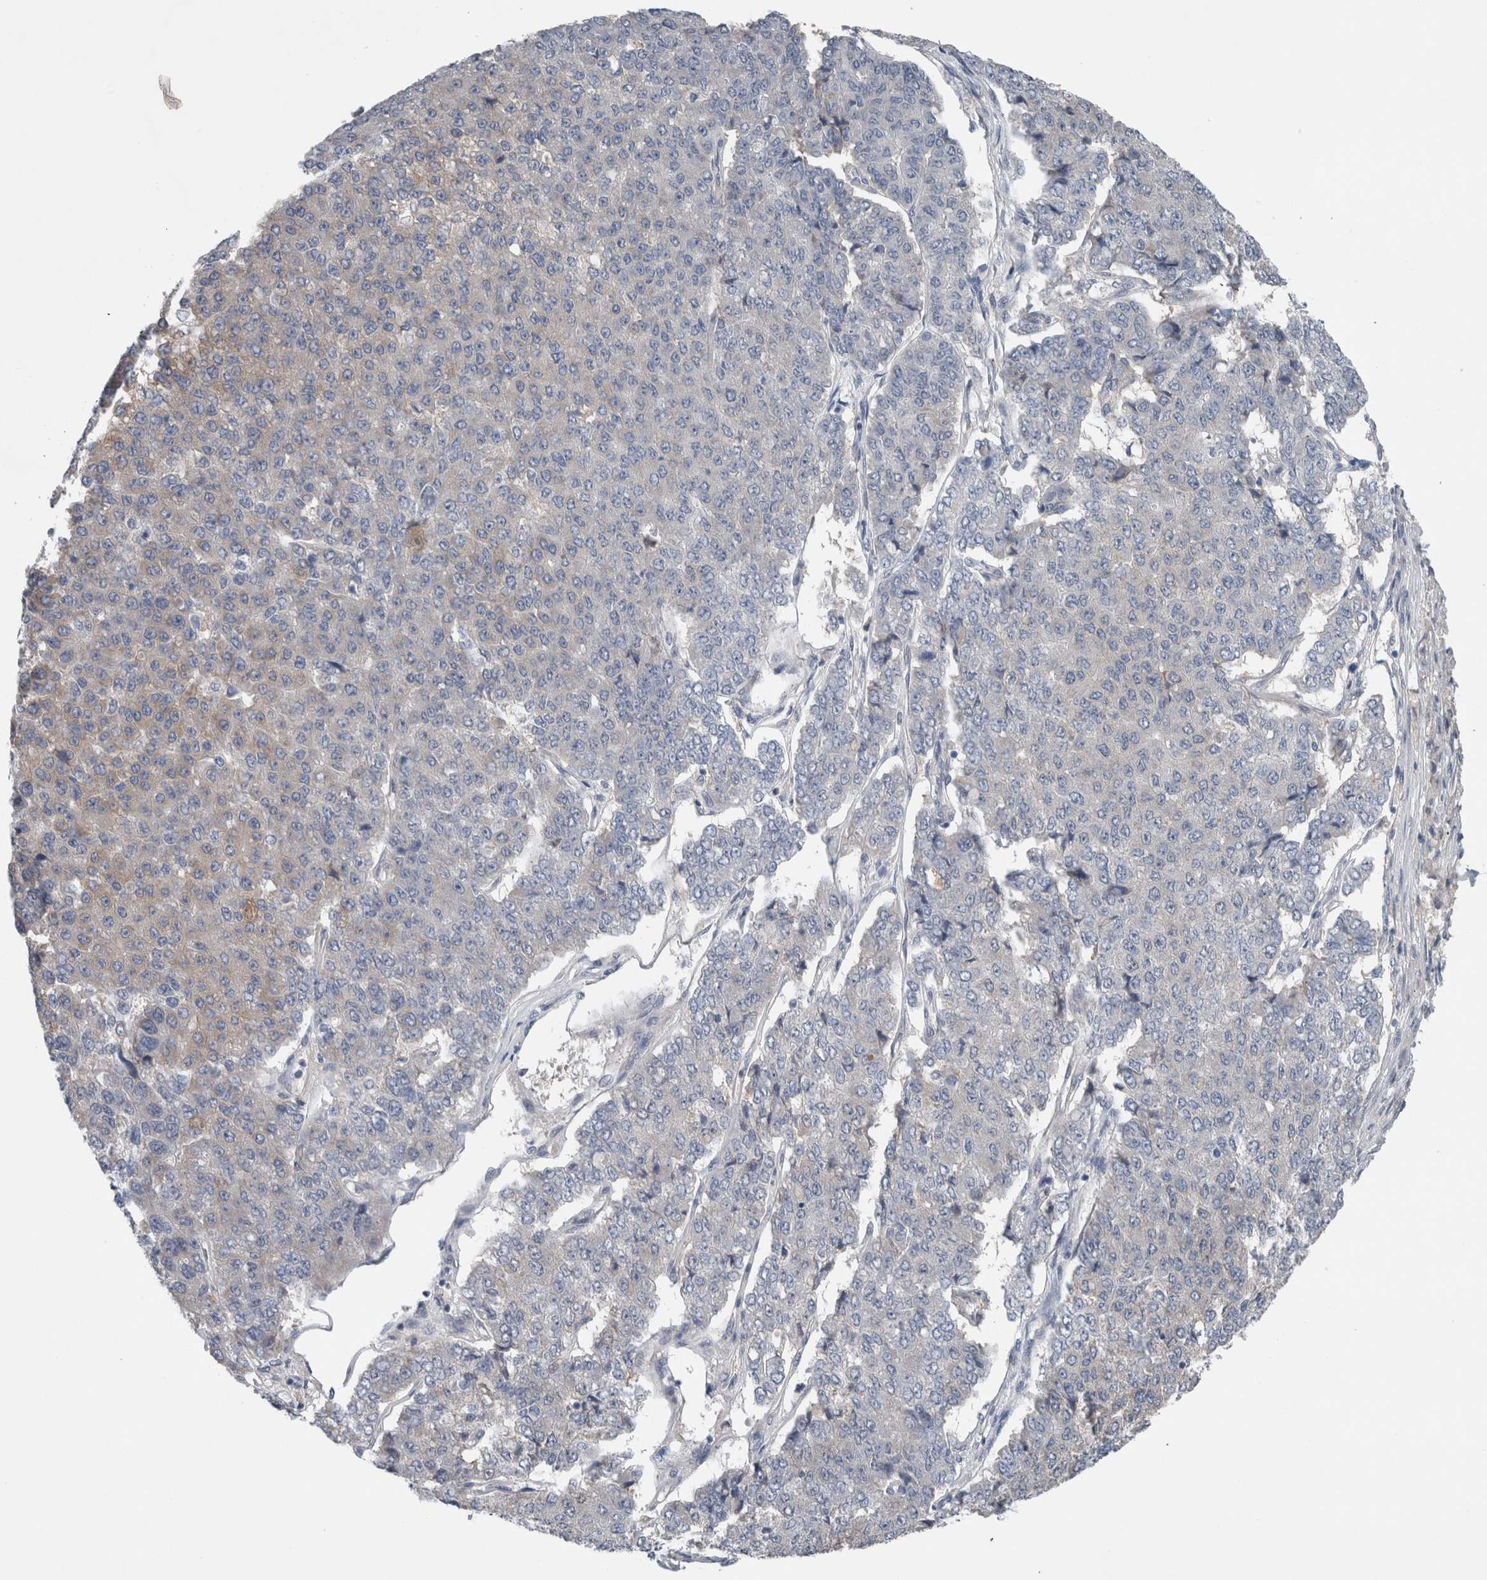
{"staining": {"intensity": "negative", "quantity": "none", "location": "none"}, "tissue": "pancreatic cancer", "cell_type": "Tumor cells", "image_type": "cancer", "snomed": [{"axis": "morphology", "description": "Adenocarcinoma, NOS"}, {"axis": "topography", "description": "Pancreas"}], "caption": "Photomicrograph shows no protein positivity in tumor cells of pancreatic cancer (adenocarcinoma) tissue.", "gene": "CRNN", "patient": {"sex": "male", "age": 50}}